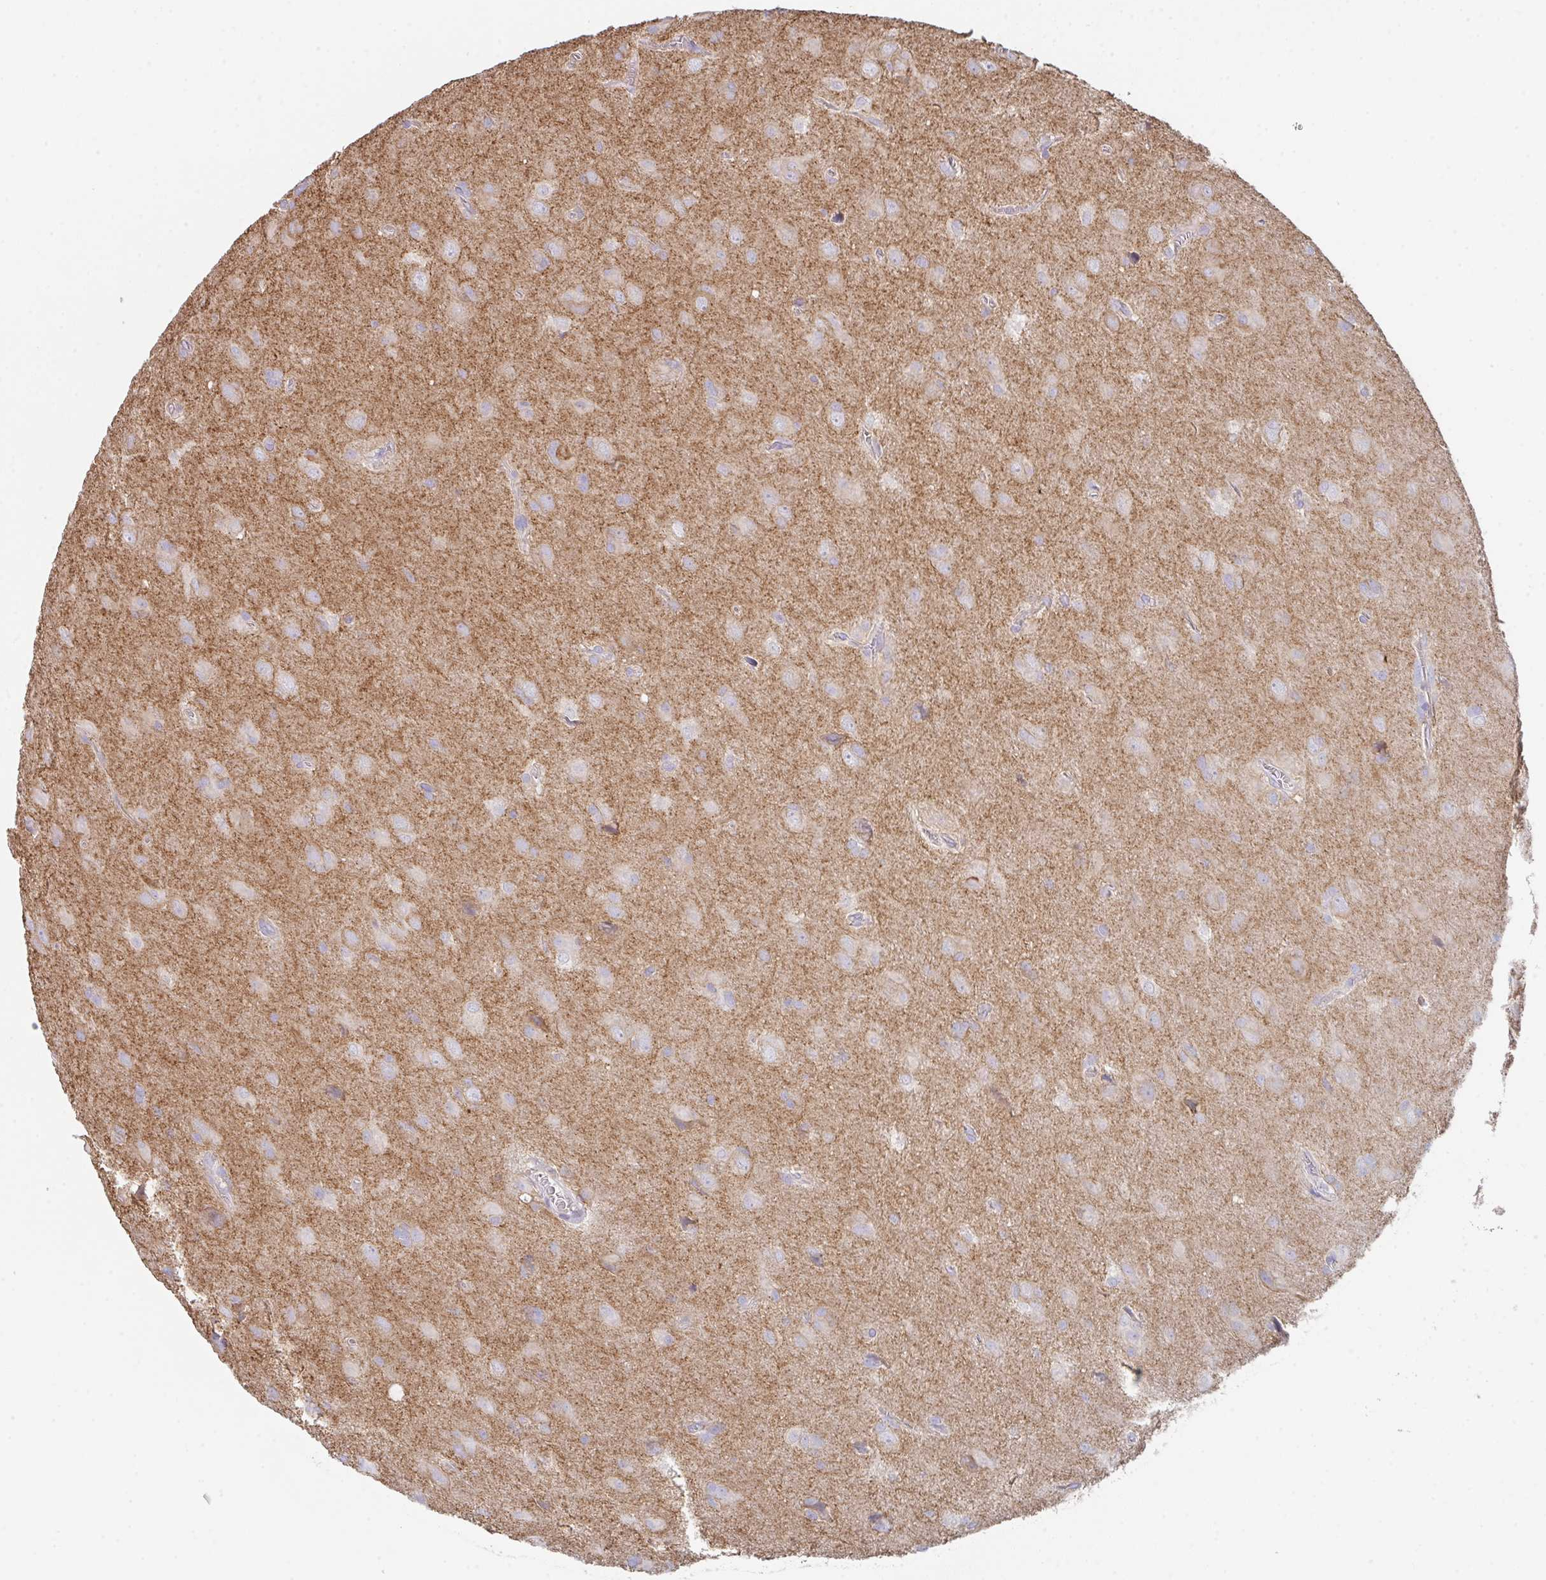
{"staining": {"intensity": "negative", "quantity": "none", "location": "none"}, "tissue": "glioma", "cell_type": "Tumor cells", "image_type": "cancer", "snomed": [{"axis": "morphology", "description": "Glioma, malignant, Low grade"}, {"axis": "topography", "description": "Brain"}], "caption": "Micrograph shows no significant protein staining in tumor cells of malignant glioma (low-grade).", "gene": "DBN1", "patient": {"sex": "male", "age": 58}}